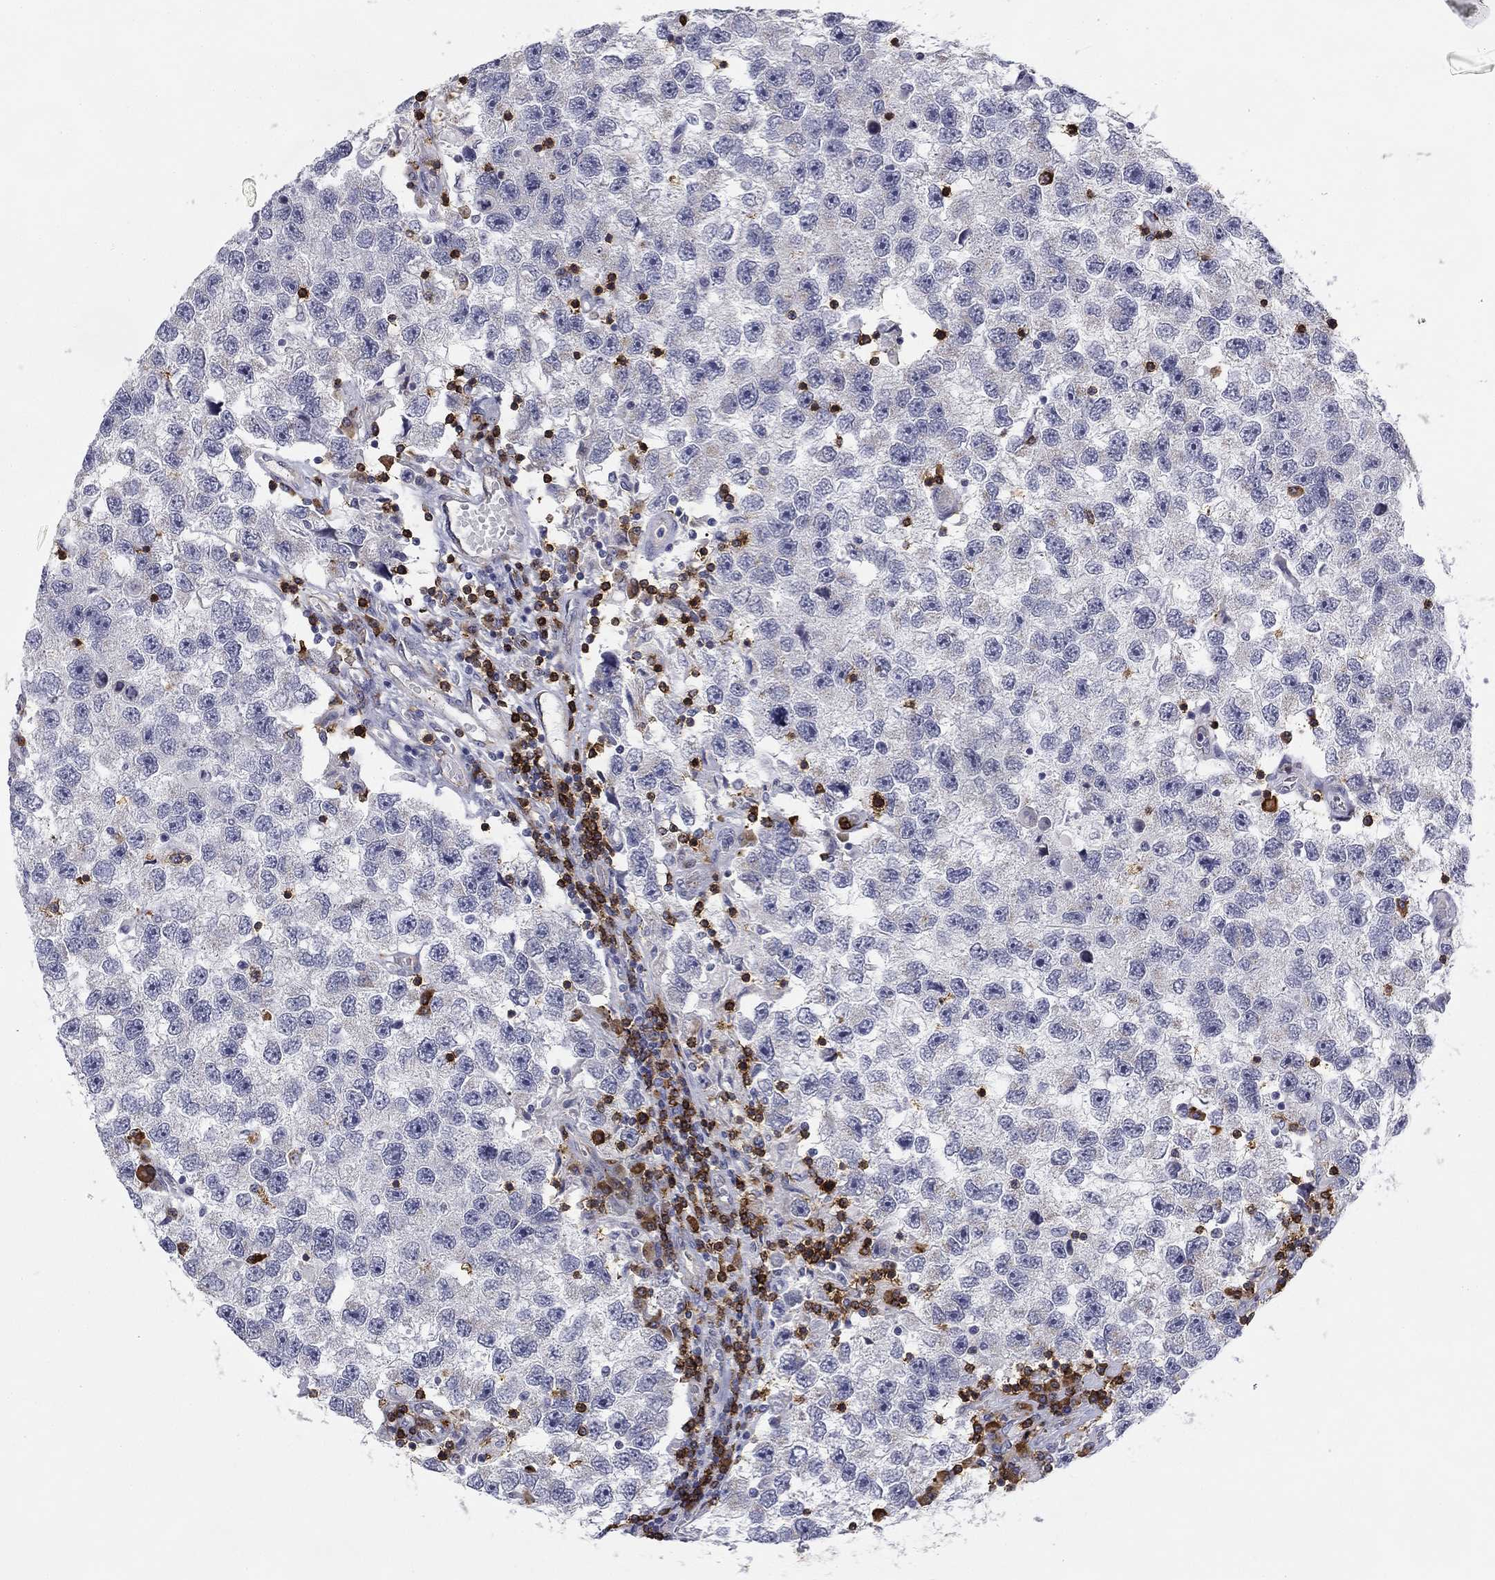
{"staining": {"intensity": "negative", "quantity": "none", "location": "none"}, "tissue": "testis cancer", "cell_type": "Tumor cells", "image_type": "cancer", "snomed": [{"axis": "morphology", "description": "Seminoma, NOS"}, {"axis": "topography", "description": "Testis"}], "caption": "Image shows no protein positivity in tumor cells of testis cancer tissue. (Brightfield microscopy of DAB immunohistochemistry at high magnification).", "gene": "TRAT1", "patient": {"sex": "male", "age": 26}}